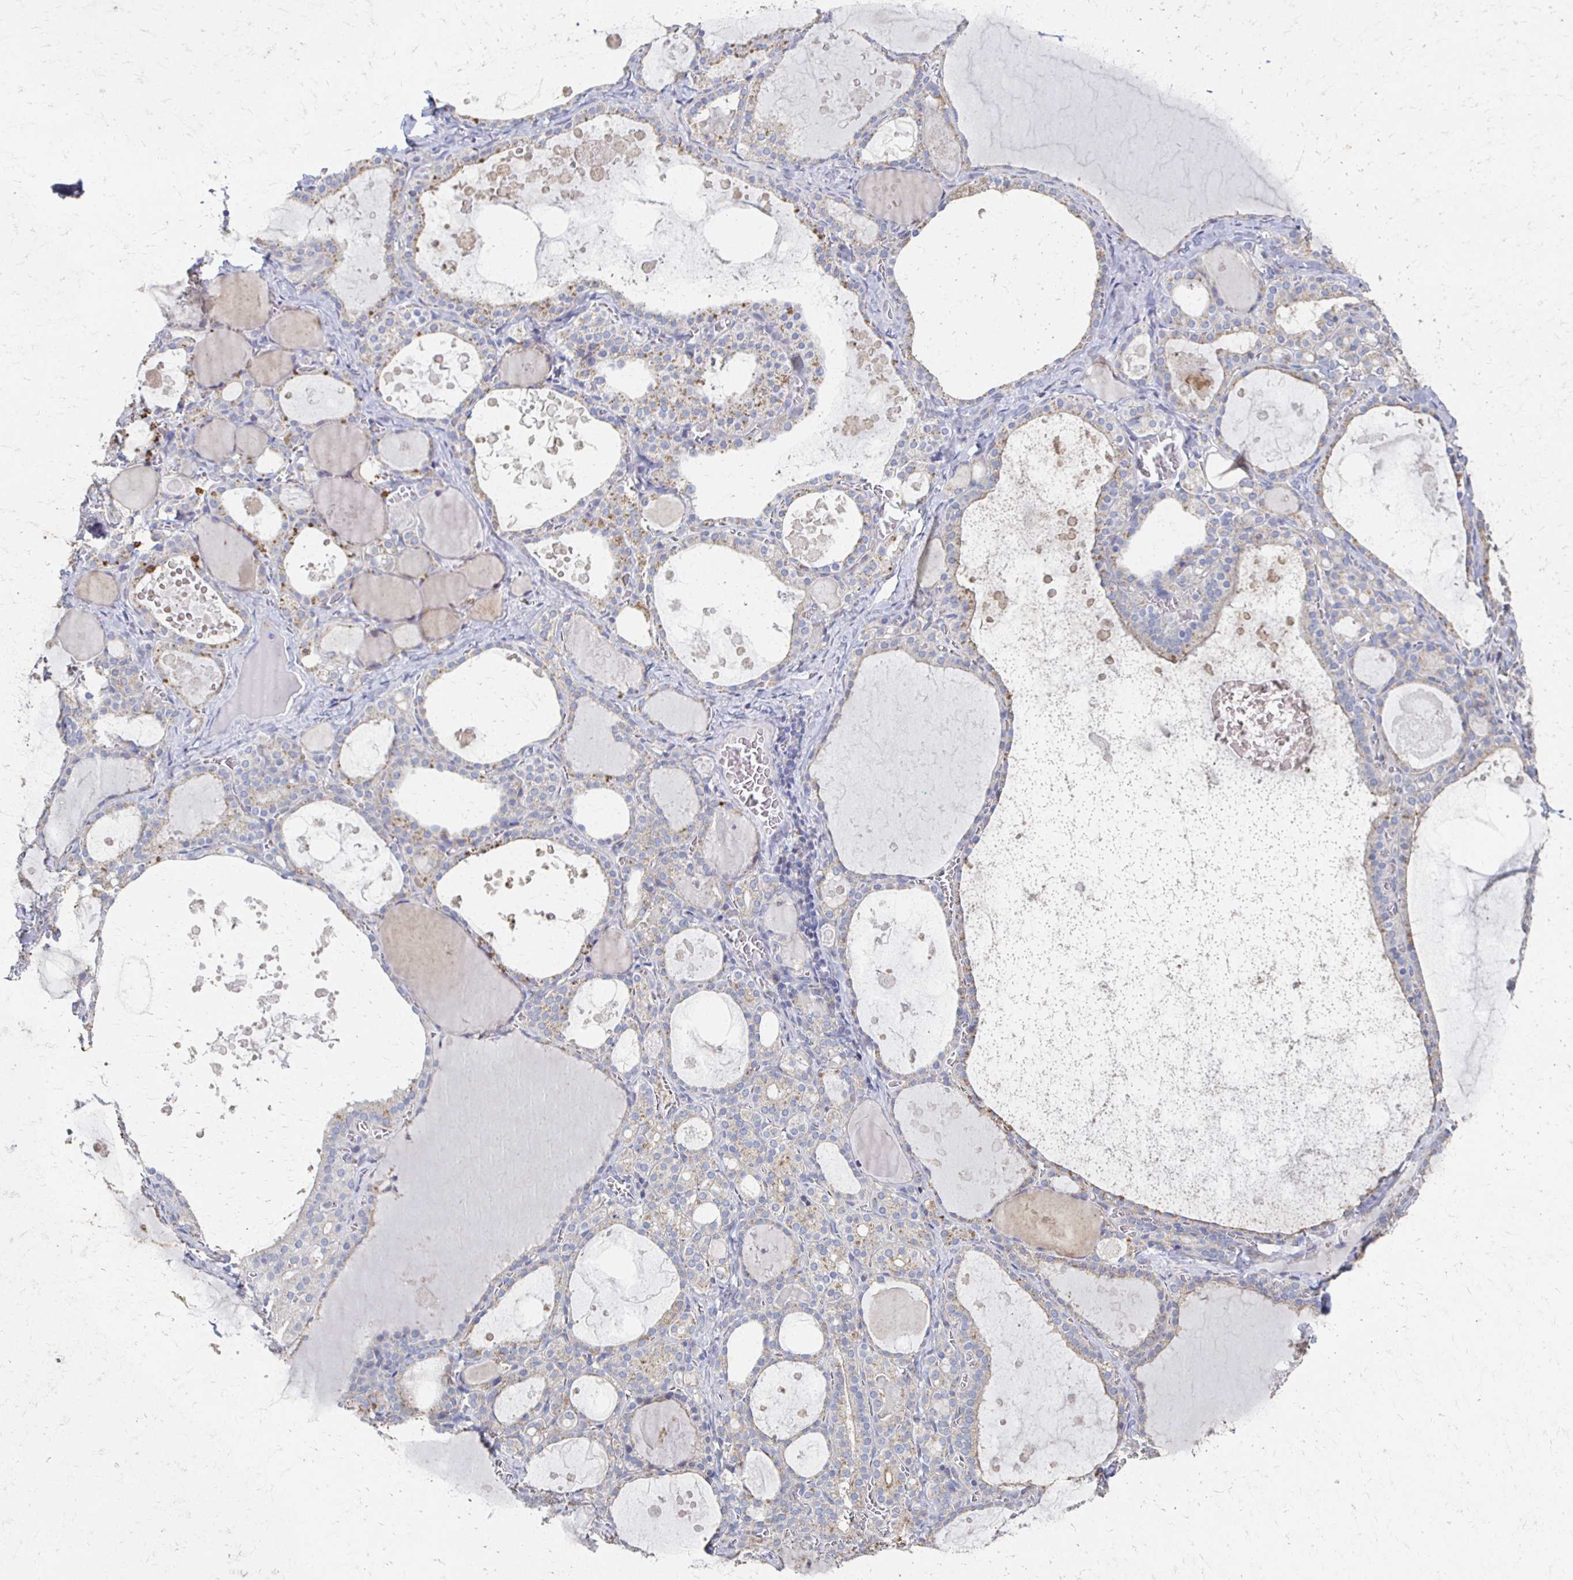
{"staining": {"intensity": "weak", "quantity": "25%-75%", "location": "cytoplasmic/membranous"}, "tissue": "thyroid gland", "cell_type": "Glandular cells", "image_type": "normal", "snomed": [{"axis": "morphology", "description": "Normal tissue, NOS"}, {"axis": "topography", "description": "Thyroid gland"}], "caption": "Protein expression analysis of unremarkable thyroid gland demonstrates weak cytoplasmic/membranous expression in approximately 25%-75% of glandular cells. The protein is shown in brown color, while the nuclei are stained blue.", "gene": "CX3CR1", "patient": {"sex": "male", "age": 56}}